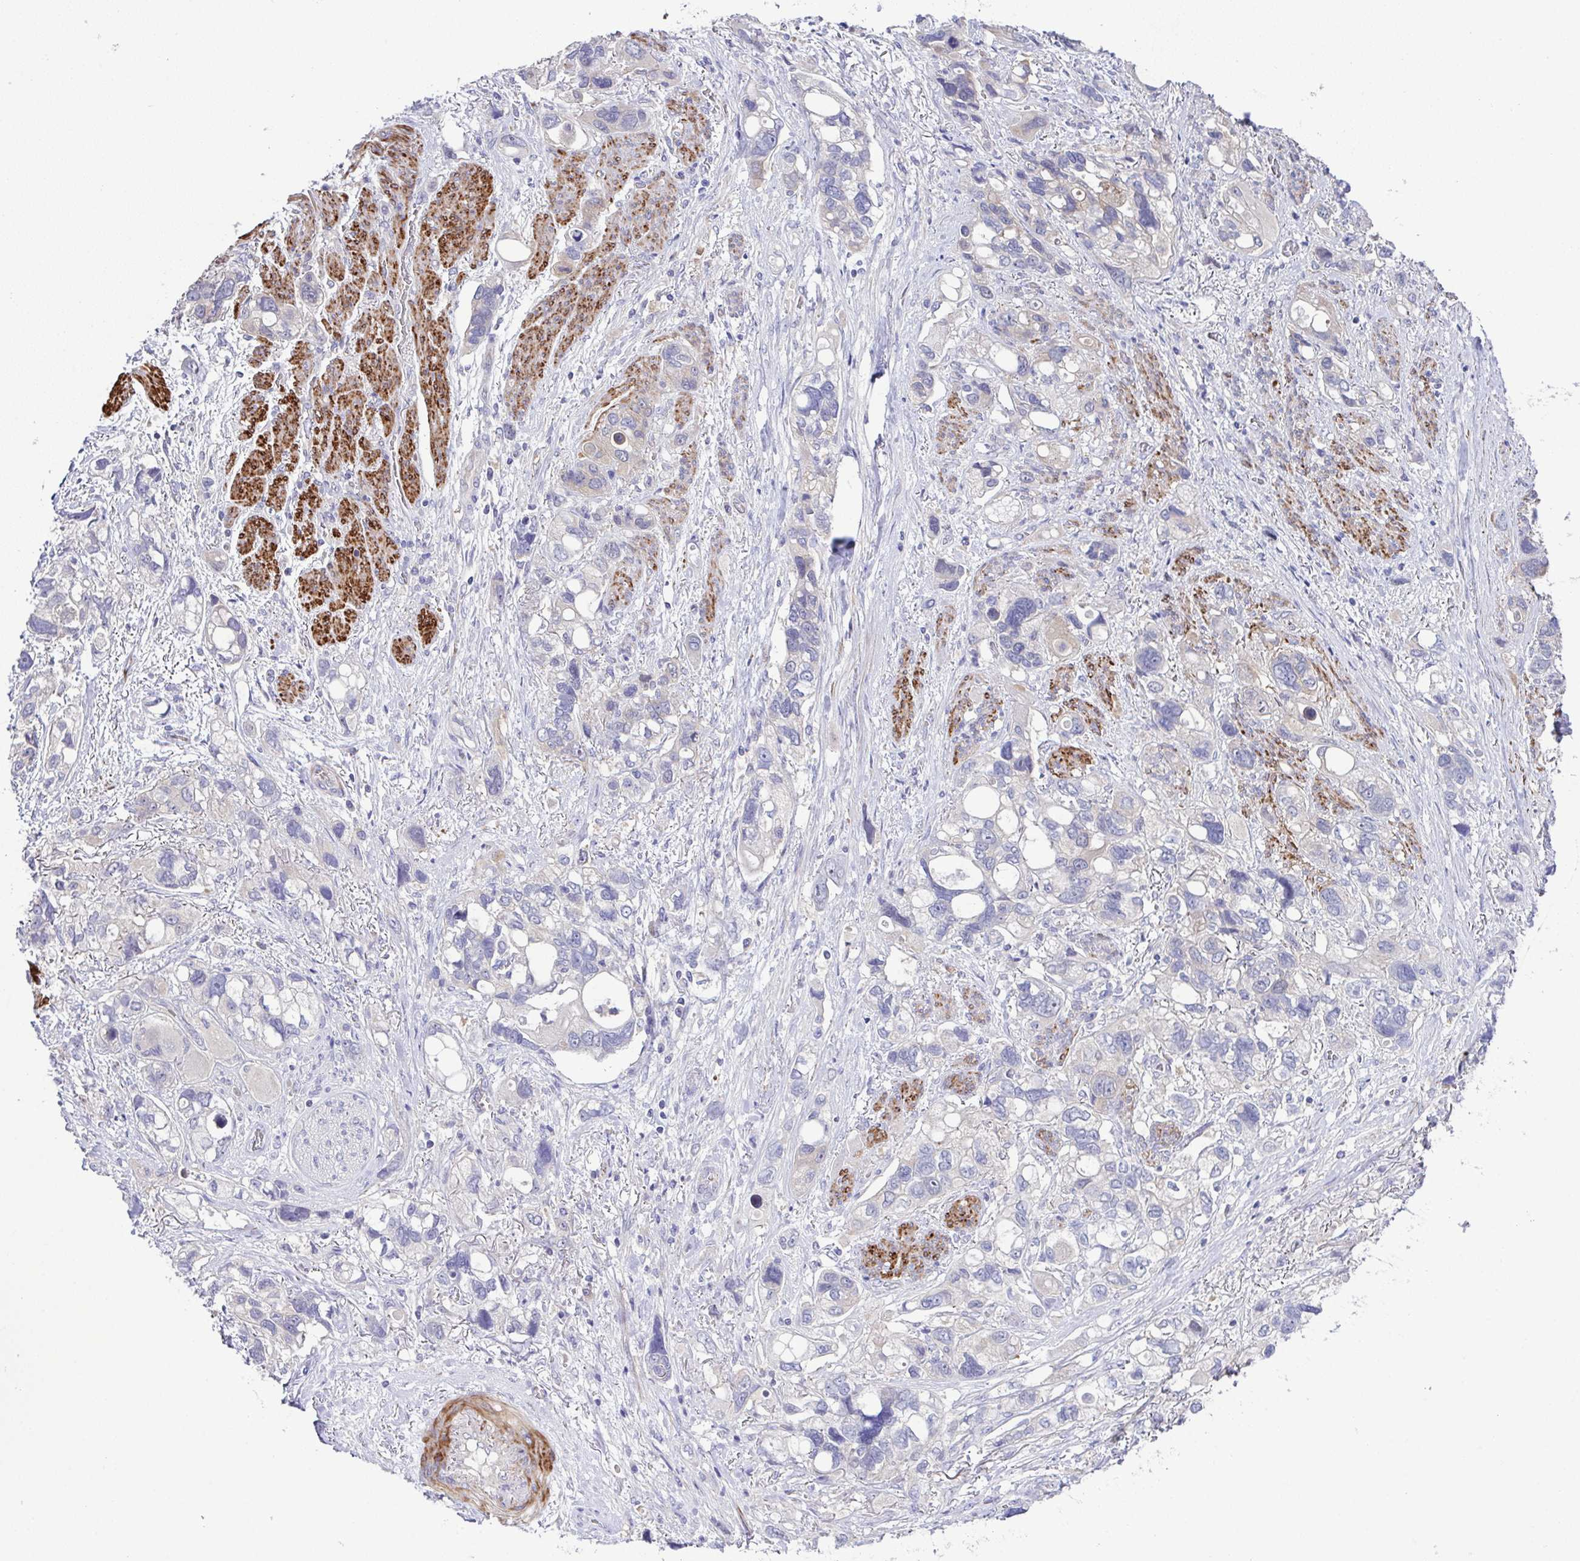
{"staining": {"intensity": "negative", "quantity": "none", "location": "none"}, "tissue": "stomach cancer", "cell_type": "Tumor cells", "image_type": "cancer", "snomed": [{"axis": "morphology", "description": "Adenocarcinoma, NOS"}, {"axis": "topography", "description": "Stomach, upper"}], "caption": "Stomach cancer was stained to show a protein in brown. There is no significant expression in tumor cells.", "gene": "CFAP97D1", "patient": {"sex": "female", "age": 81}}